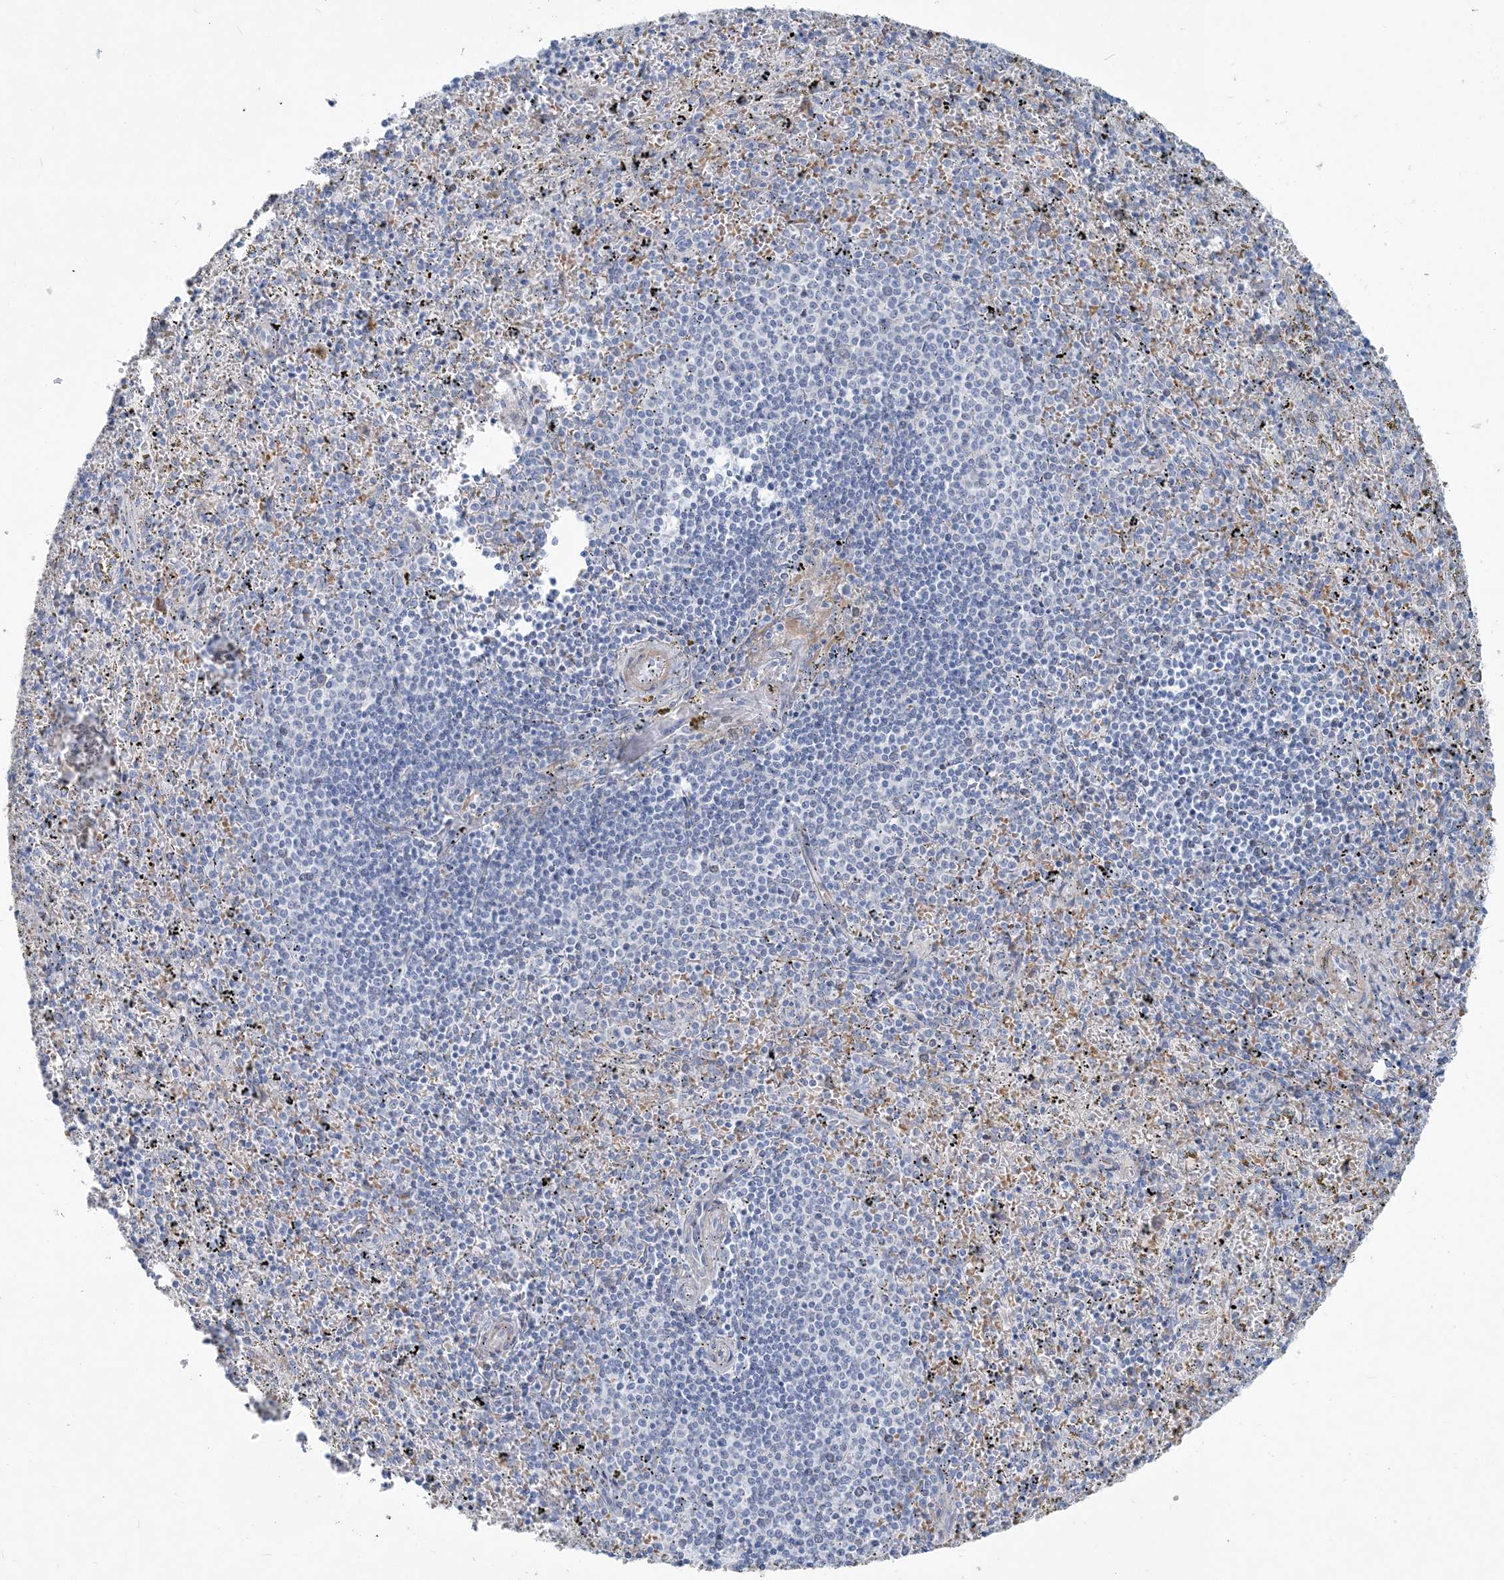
{"staining": {"intensity": "moderate", "quantity": "<25%", "location": "cytoplasmic/membranous"}, "tissue": "spleen", "cell_type": "Cells in red pulp", "image_type": "normal", "snomed": [{"axis": "morphology", "description": "Normal tissue, NOS"}, {"axis": "topography", "description": "Spleen"}], "caption": "Protein staining exhibits moderate cytoplasmic/membranous positivity in approximately <25% of cells in red pulp in unremarkable spleen.", "gene": "MOXD1", "patient": {"sex": "male", "age": 11}}